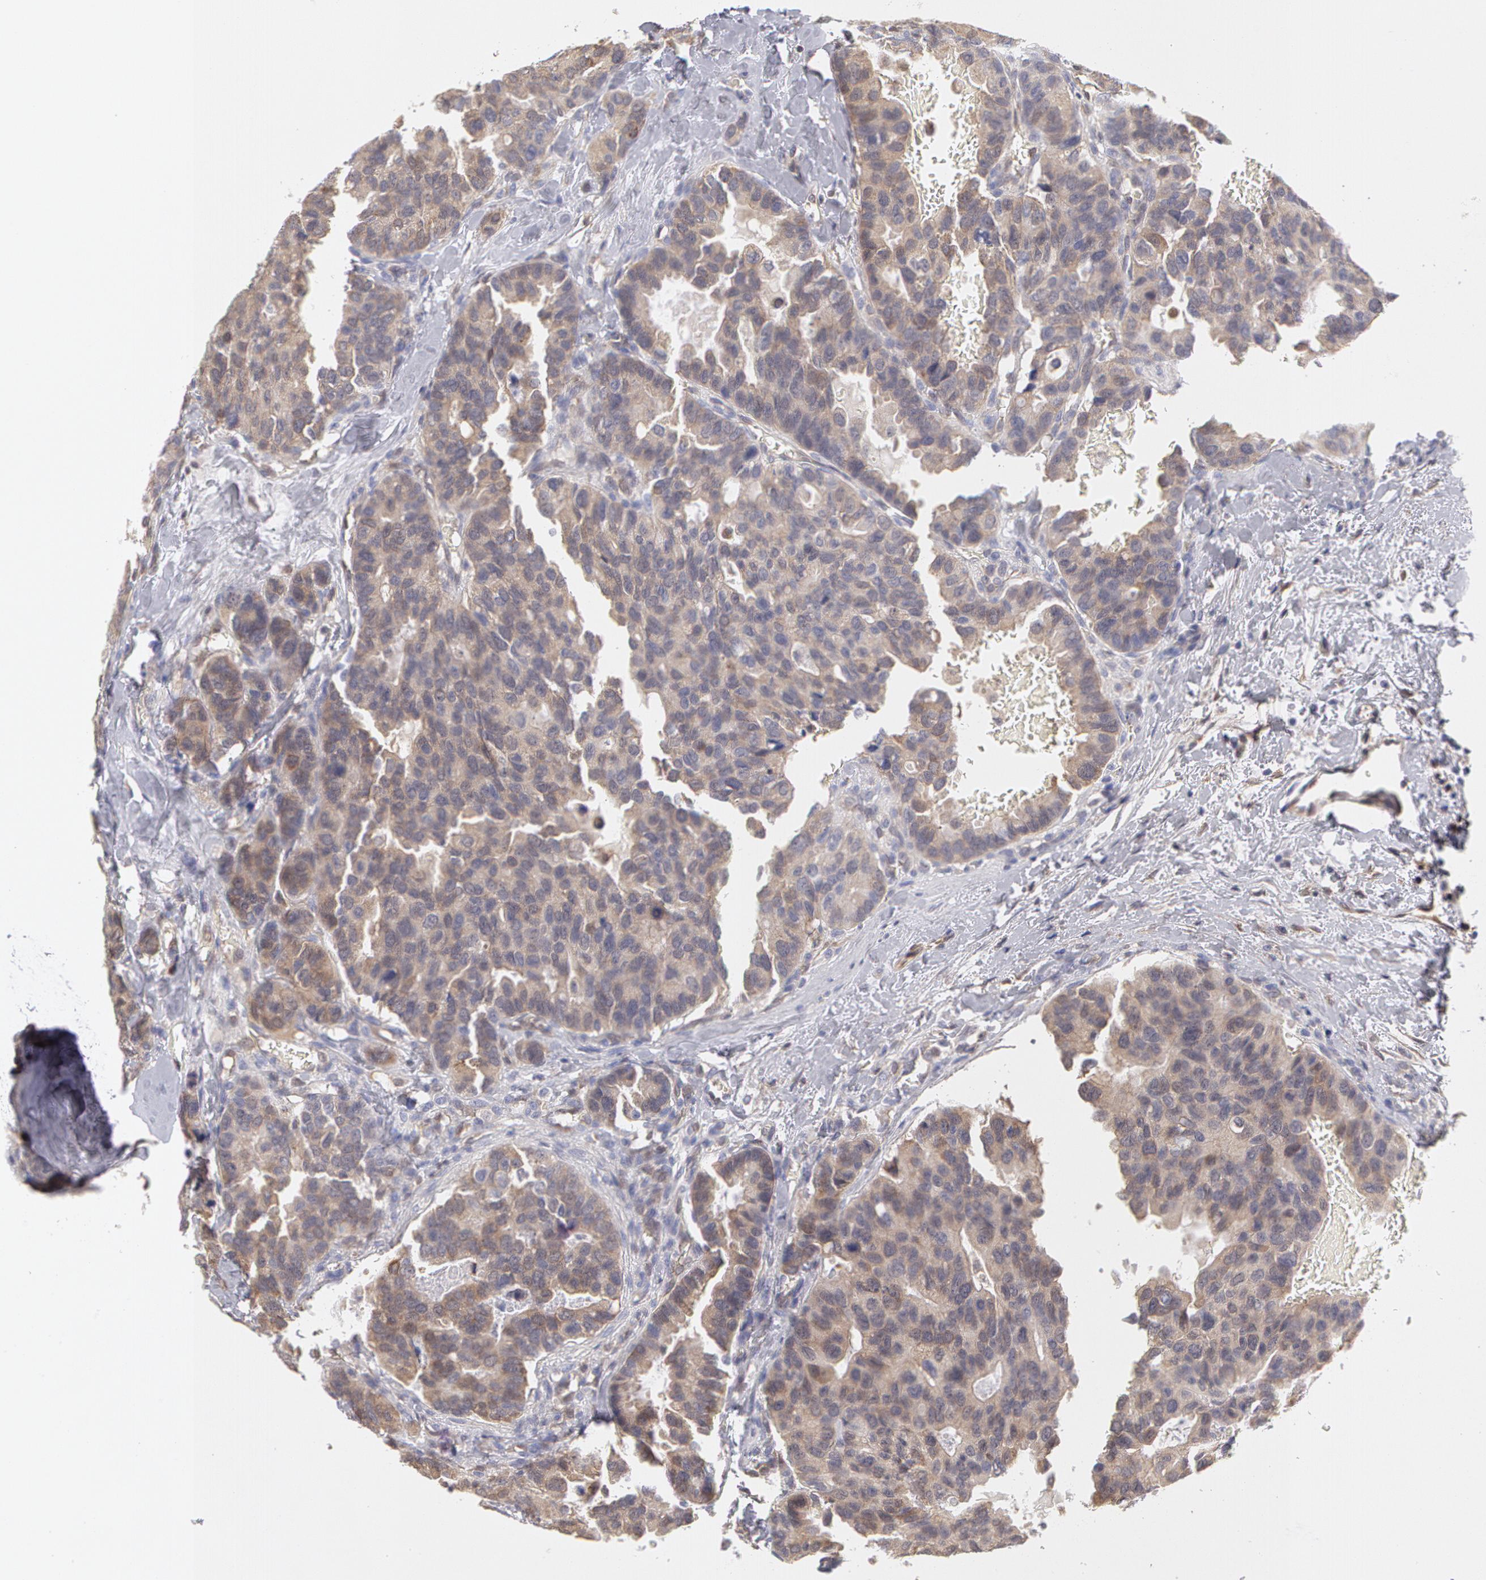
{"staining": {"intensity": "weak", "quantity": ">75%", "location": "cytoplasmic/membranous"}, "tissue": "breast cancer", "cell_type": "Tumor cells", "image_type": "cancer", "snomed": [{"axis": "morphology", "description": "Duct carcinoma"}, {"axis": "topography", "description": "Breast"}], "caption": "Weak cytoplasmic/membranous protein expression is appreciated in approximately >75% of tumor cells in breast infiltrating ductal carcinoma. The staining was performed using DAB (3,3'-diaminobenzidine) to visualize the protein expression in brown, while the nuclei were stained in blue with hematoxylin (Magnification: 20x).", "gene": "MPST", "patient": {"sex": "female", "age": 69}}